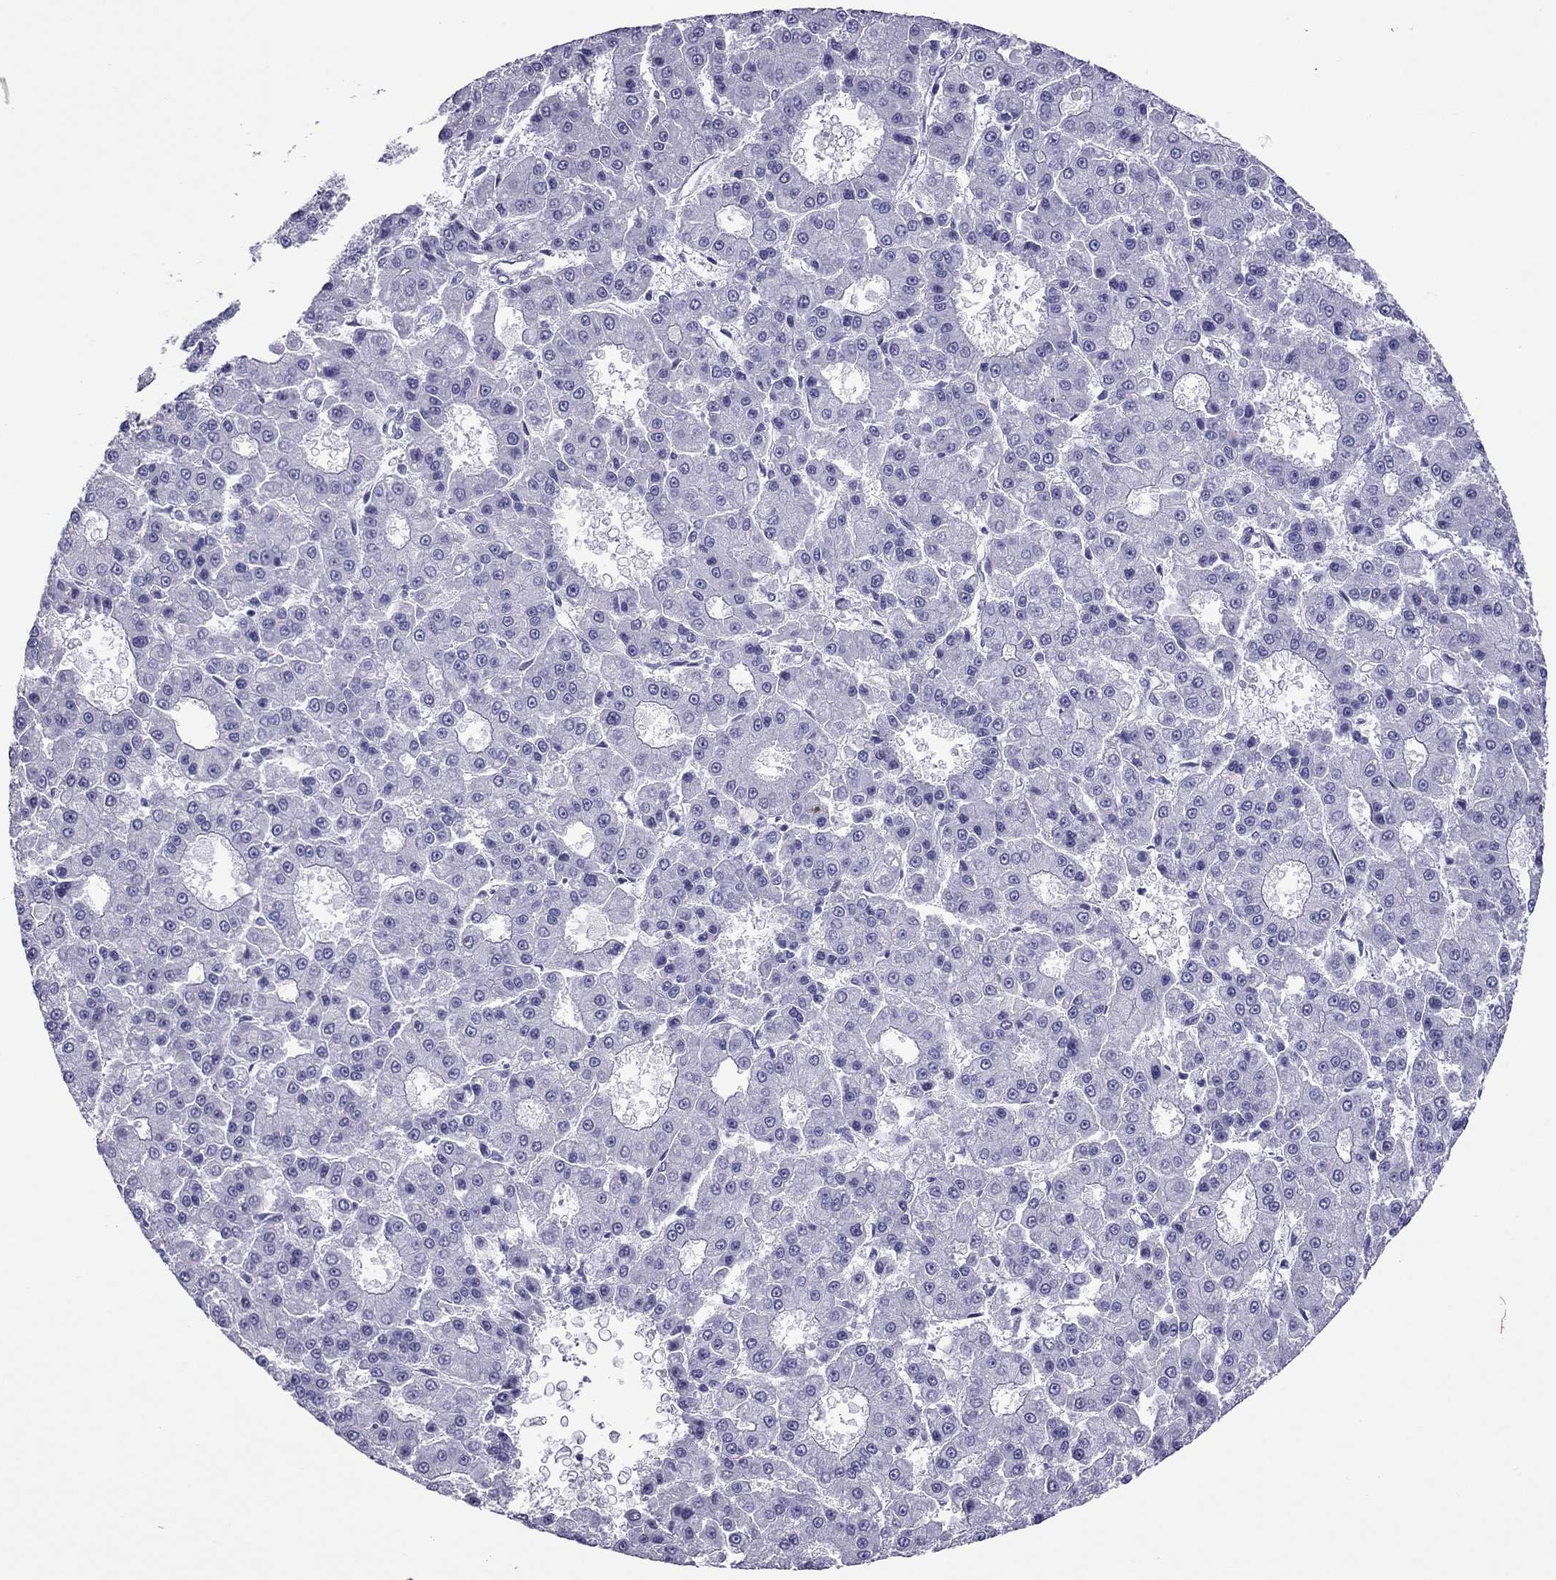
{"staining": {"intensity": "negative", "quantity": "none", "location": "none"}, "tissue": "liver cancer", "cell_type": "Tumor cells", "image_type": "cancer", "snomed": [{"axis": "morphology", "description": "Carcinoma, Hepatocellular, NOS"}, {"axis": "topography", "description": "Liver"}], "caption": "Immunohistochemical staining of human hepatocellular carcinoma (liver) demonstrates no significant expression in tumor cells.", "gene": "ZNF646", "patient": {"sex": "male", "age": 70}}